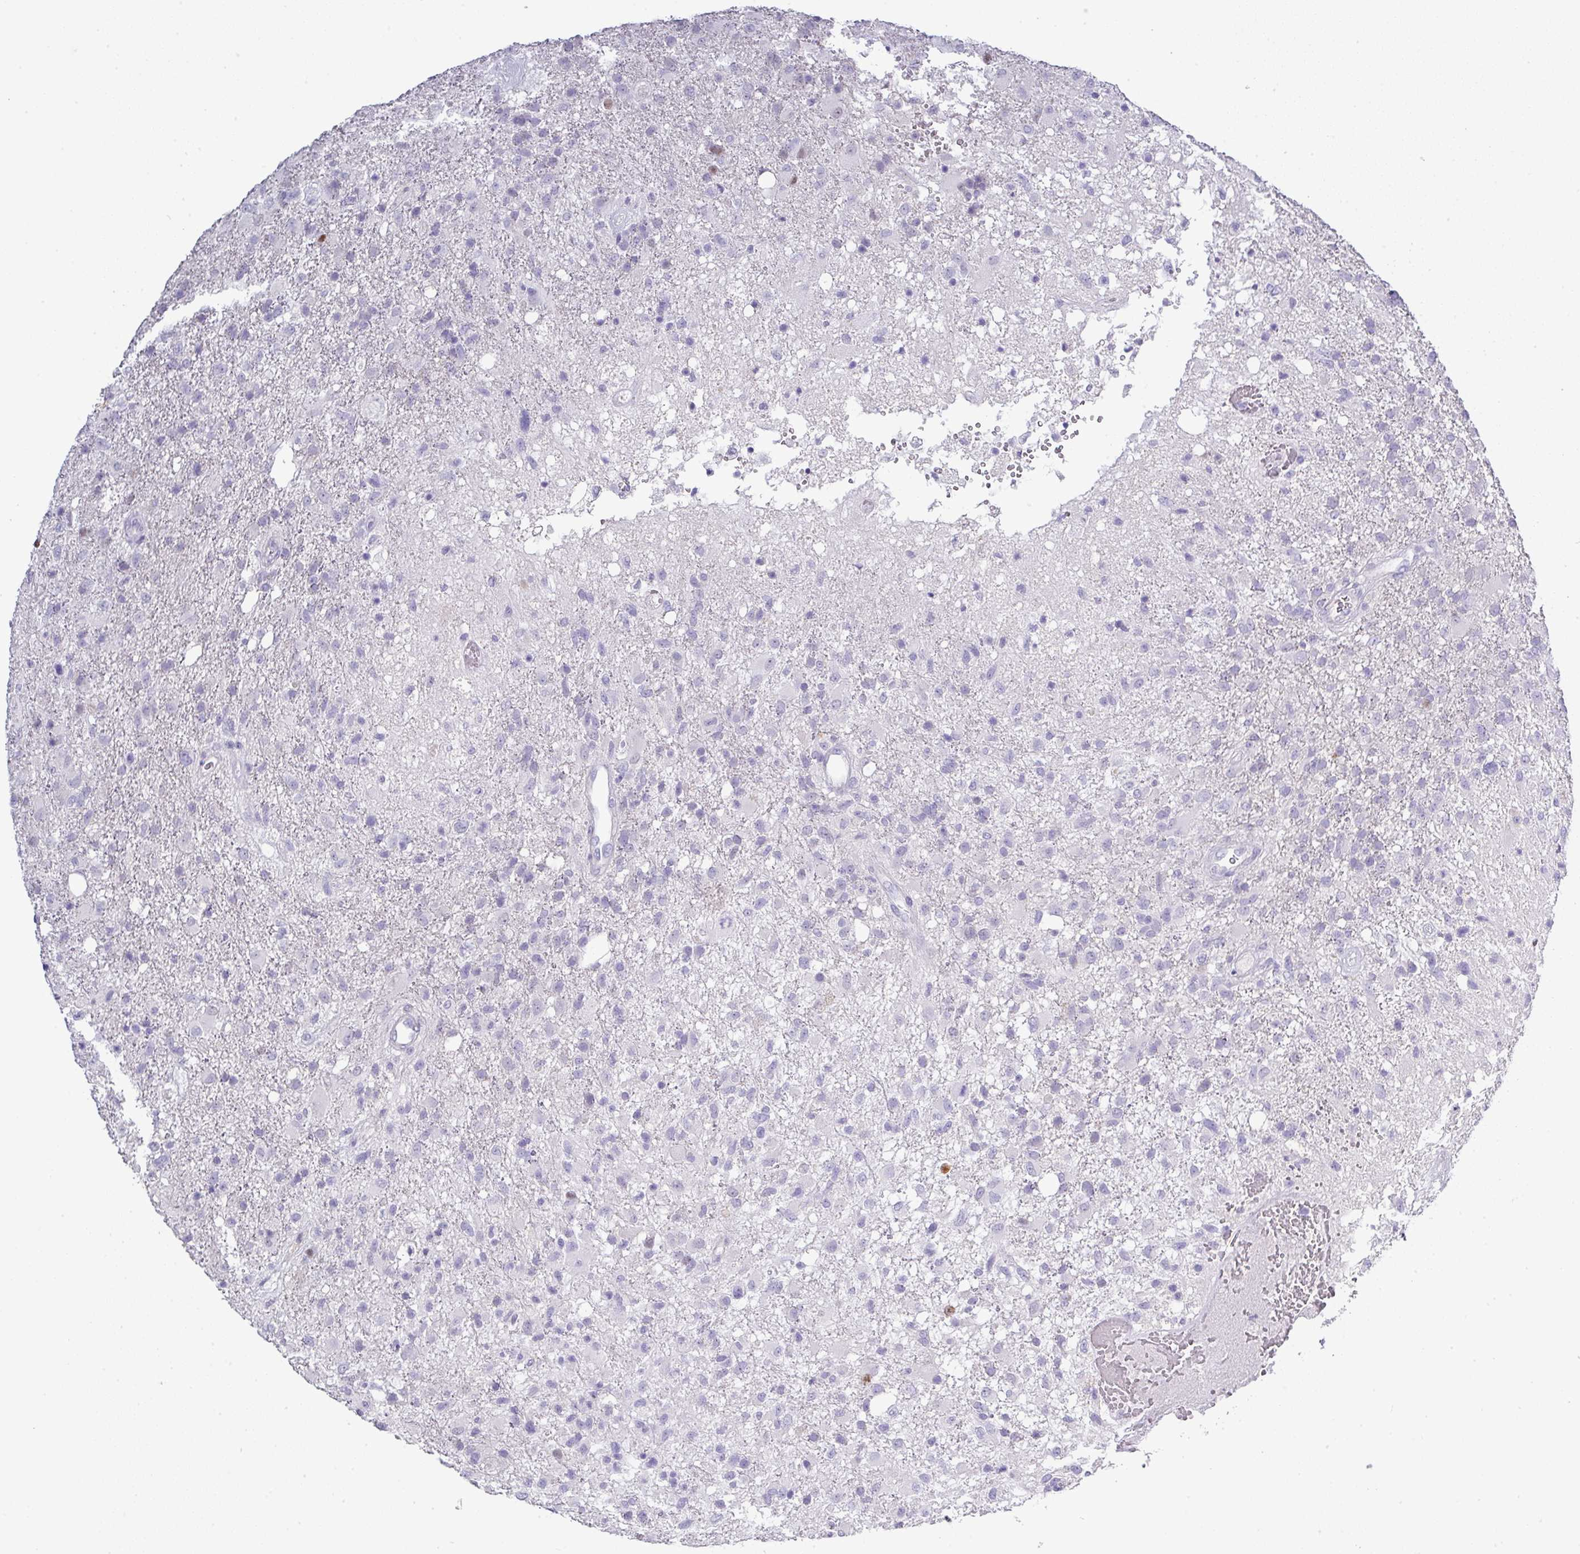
{"staining": {"intensity": "negative", "quantity": "none", "location": "none"}, "tissue": "glioma", "cell_type": "Tumor cells", "image_type": "cancer", "snomed": [{"axis": "morphology", "description": "Glioma, malignant, High grade"}, {"axis": "topography", "description": "Brain"}], "caption": "Protein analysis of glioma reveals no significant staining in tumor cells.", "gene": "BCL11A", "patient": {"sex": "female", "age": 74}}